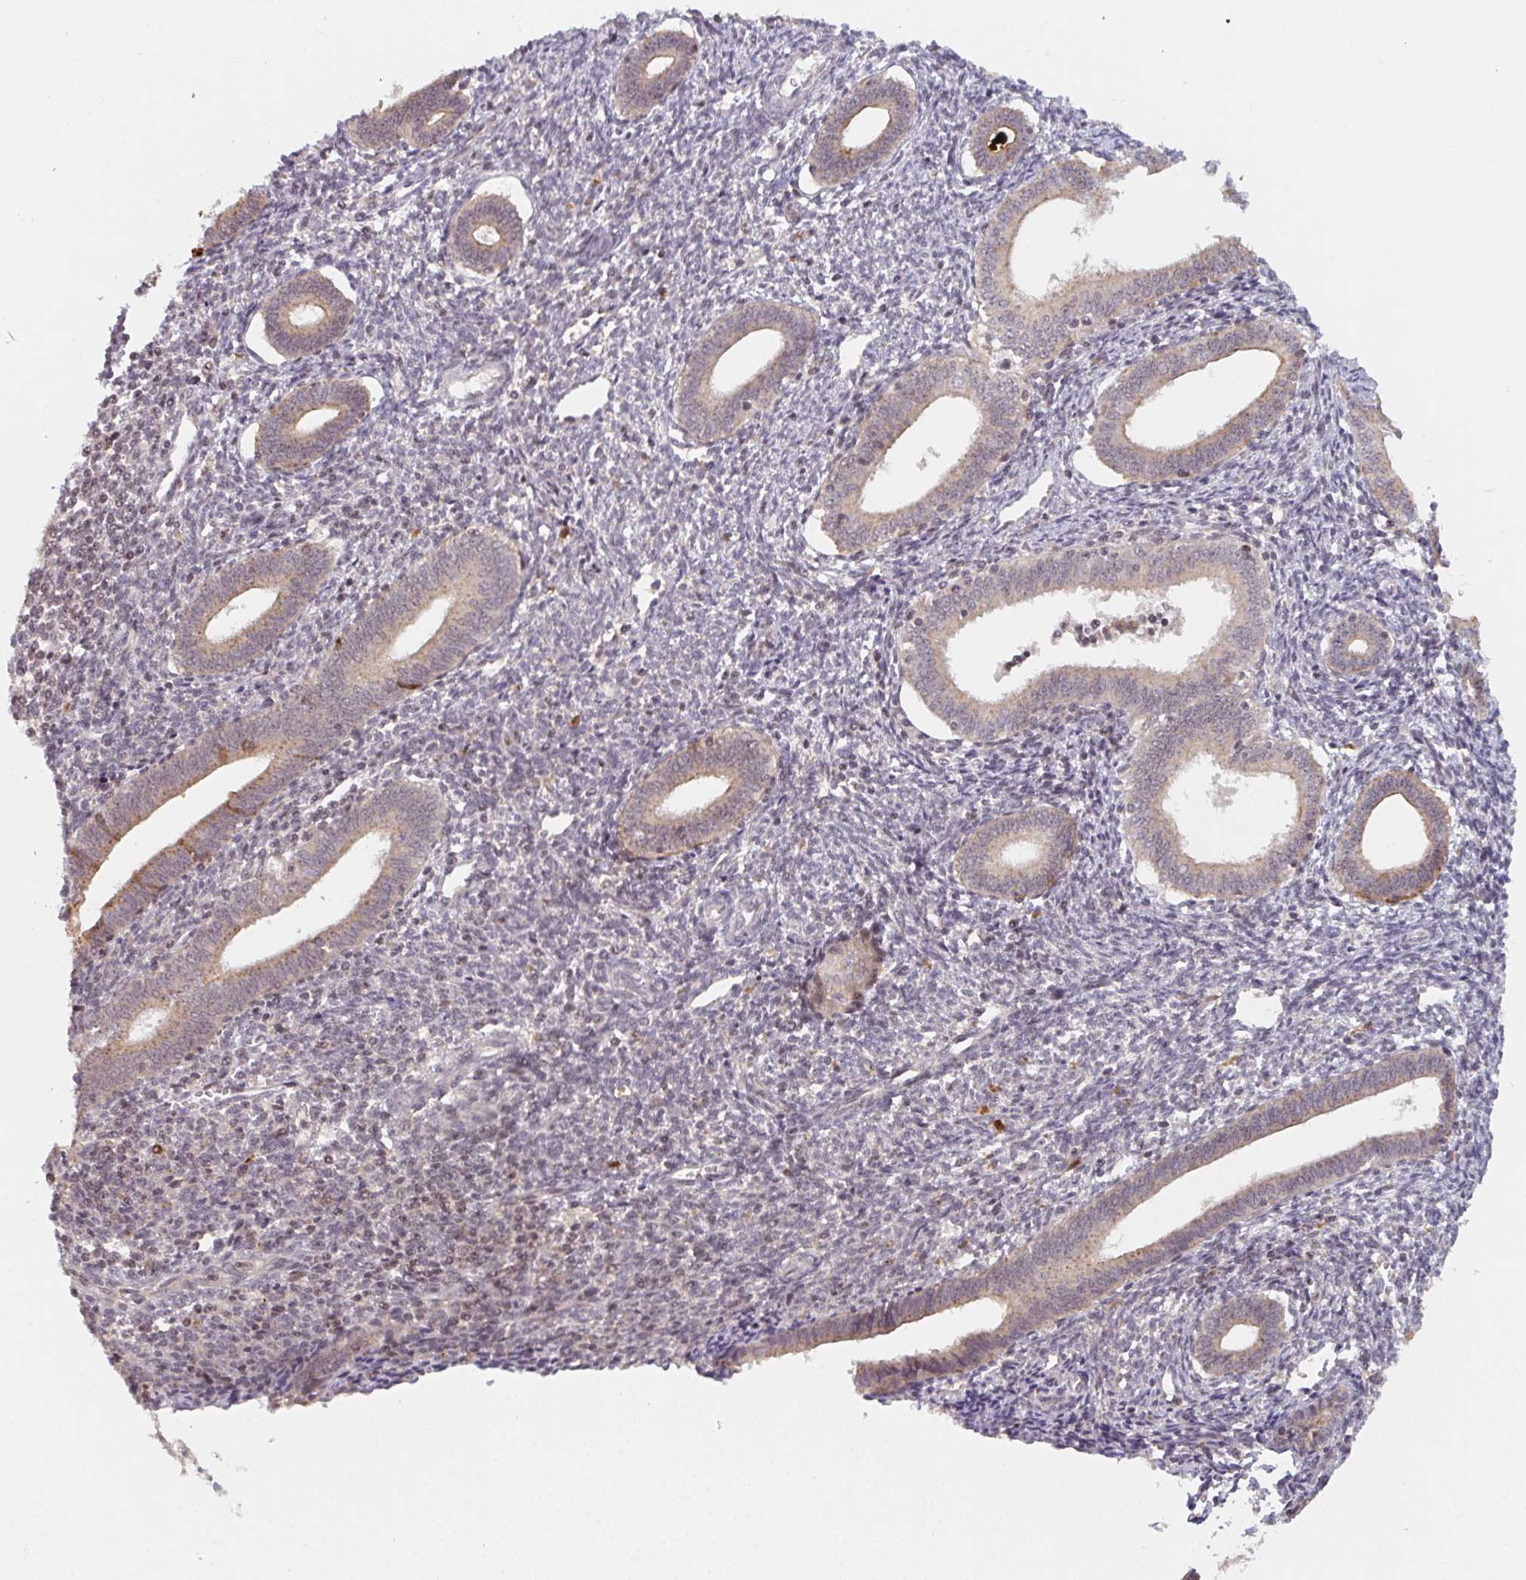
{"staining": {"intensity": "negative", "quantity": "none", "location": "none"}, "tissue": "endometrium", "cell_type": "Cells in endometrial stroma", "image_type": "normal", "snomed": [{"axis": "morphology", "description": "Normal tissue, NOS"}, {"axis": "topography", "description": "Endometrium"}], "caption": "The image reveals no significant staining in cells in endometrial stroma of endometrium.", "gene": "DCST1", "patient": {"sex": "female", "age": 41}}